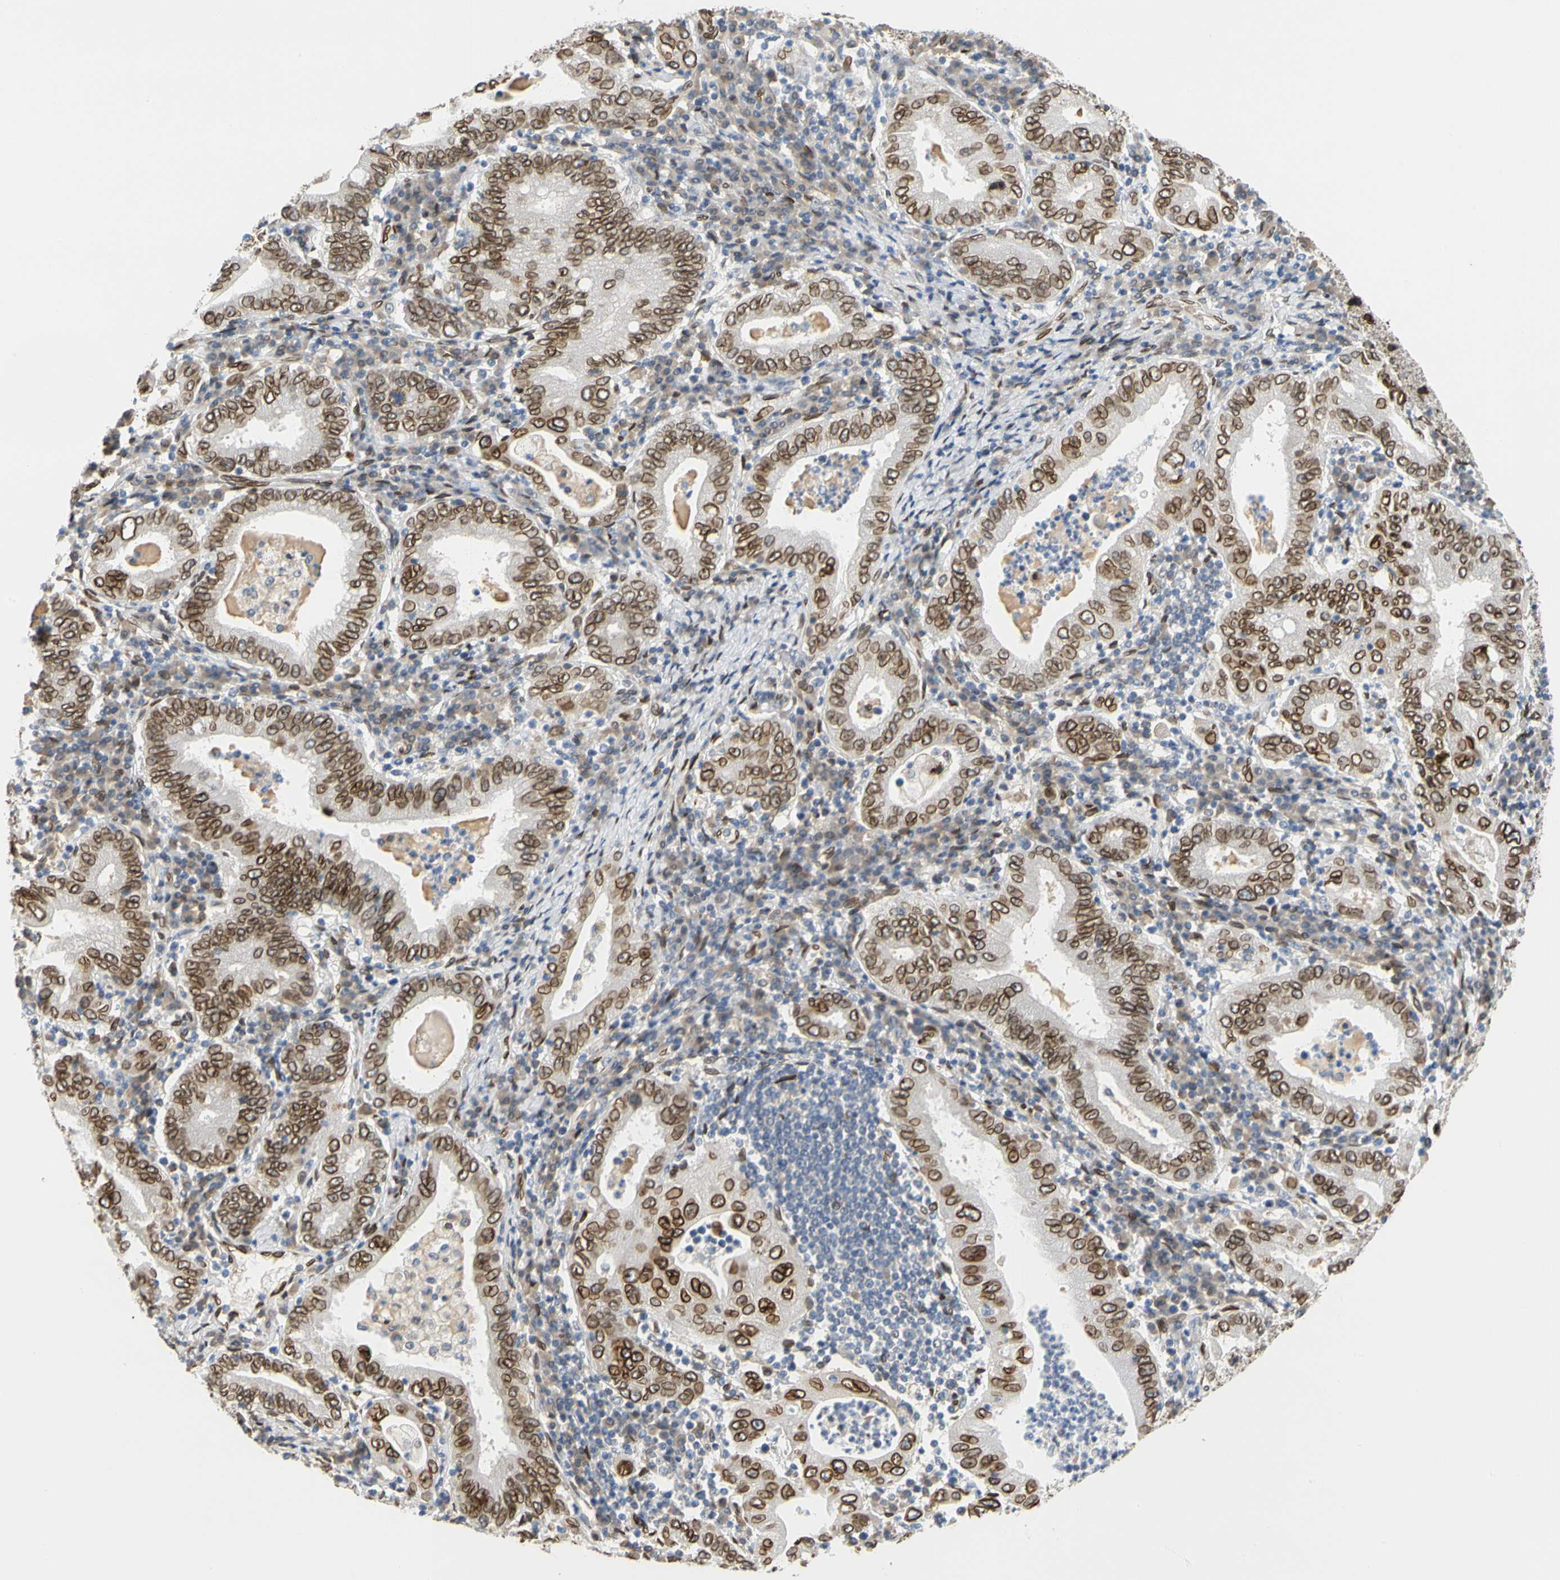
{"staining": {"intensity": "strong", "quantity": ">75%", "location": "cytoplasmic/membranous,nuclear"}, "tissue": "stomach cancer", "cell_type": "Tumor cells", "image_type": "cancer", "snomed": [{"axis": "morphology", "description": "Normal tissue, NOS"}, {"axis": "morphology", "description": "Adenocarcinoma, NOS"}, {"axis": "topography", "description": "Esophagus"}, {"axis": "topography", "description": "Stomach, upper"}, {"axis": "topography", "description": "Peripheral nerve tissue"}], "caption": "Immunohistochemical staining of human stomach adenocarcinoma displays high levels of strong cytoplasmic/membranous and nuclear positivity in about >75% of tumor cells. (IHC, brightfield microscopy, high magnification).", "gene": "SUN1", "patient": {"sex": "male", "age": 62}}